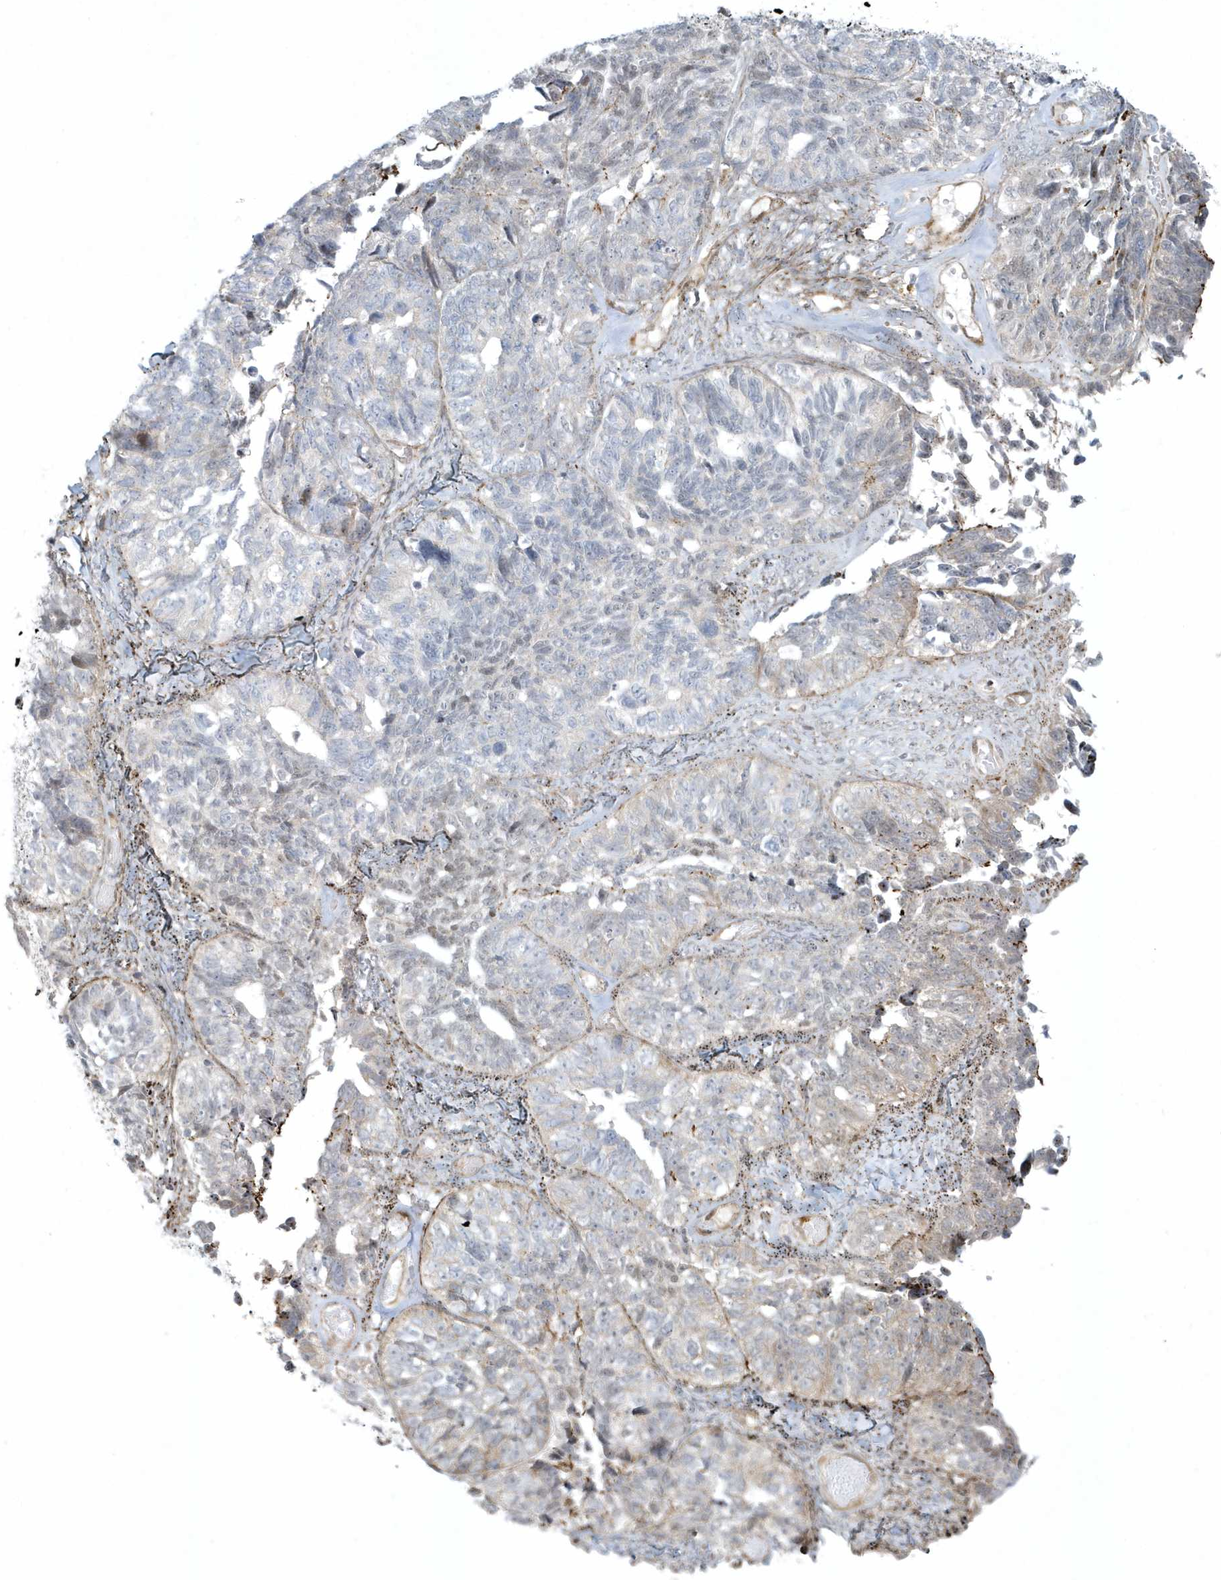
{"staining": {"intensity": "negative", "quantity": "none", "location": "none"}, "tissue": "ovarian cancer", "cell_type": "Tumor cells", "image_type": "cancer", "snomed": [{"axis": "morphology", "description": "Cystadenocarcinoma, serous, NOS"}, {"axis": "topography", "description": "Ovary"}], "caption": "Immunohistochemistry photomicrograph of neoplastic tissue: ovarian serous cystadenocarcinoma stained with DAB reveals no significant protein expression in tumor cells.", "gene": "MASP2", "patient": {"sex": "female", "age": 79}}